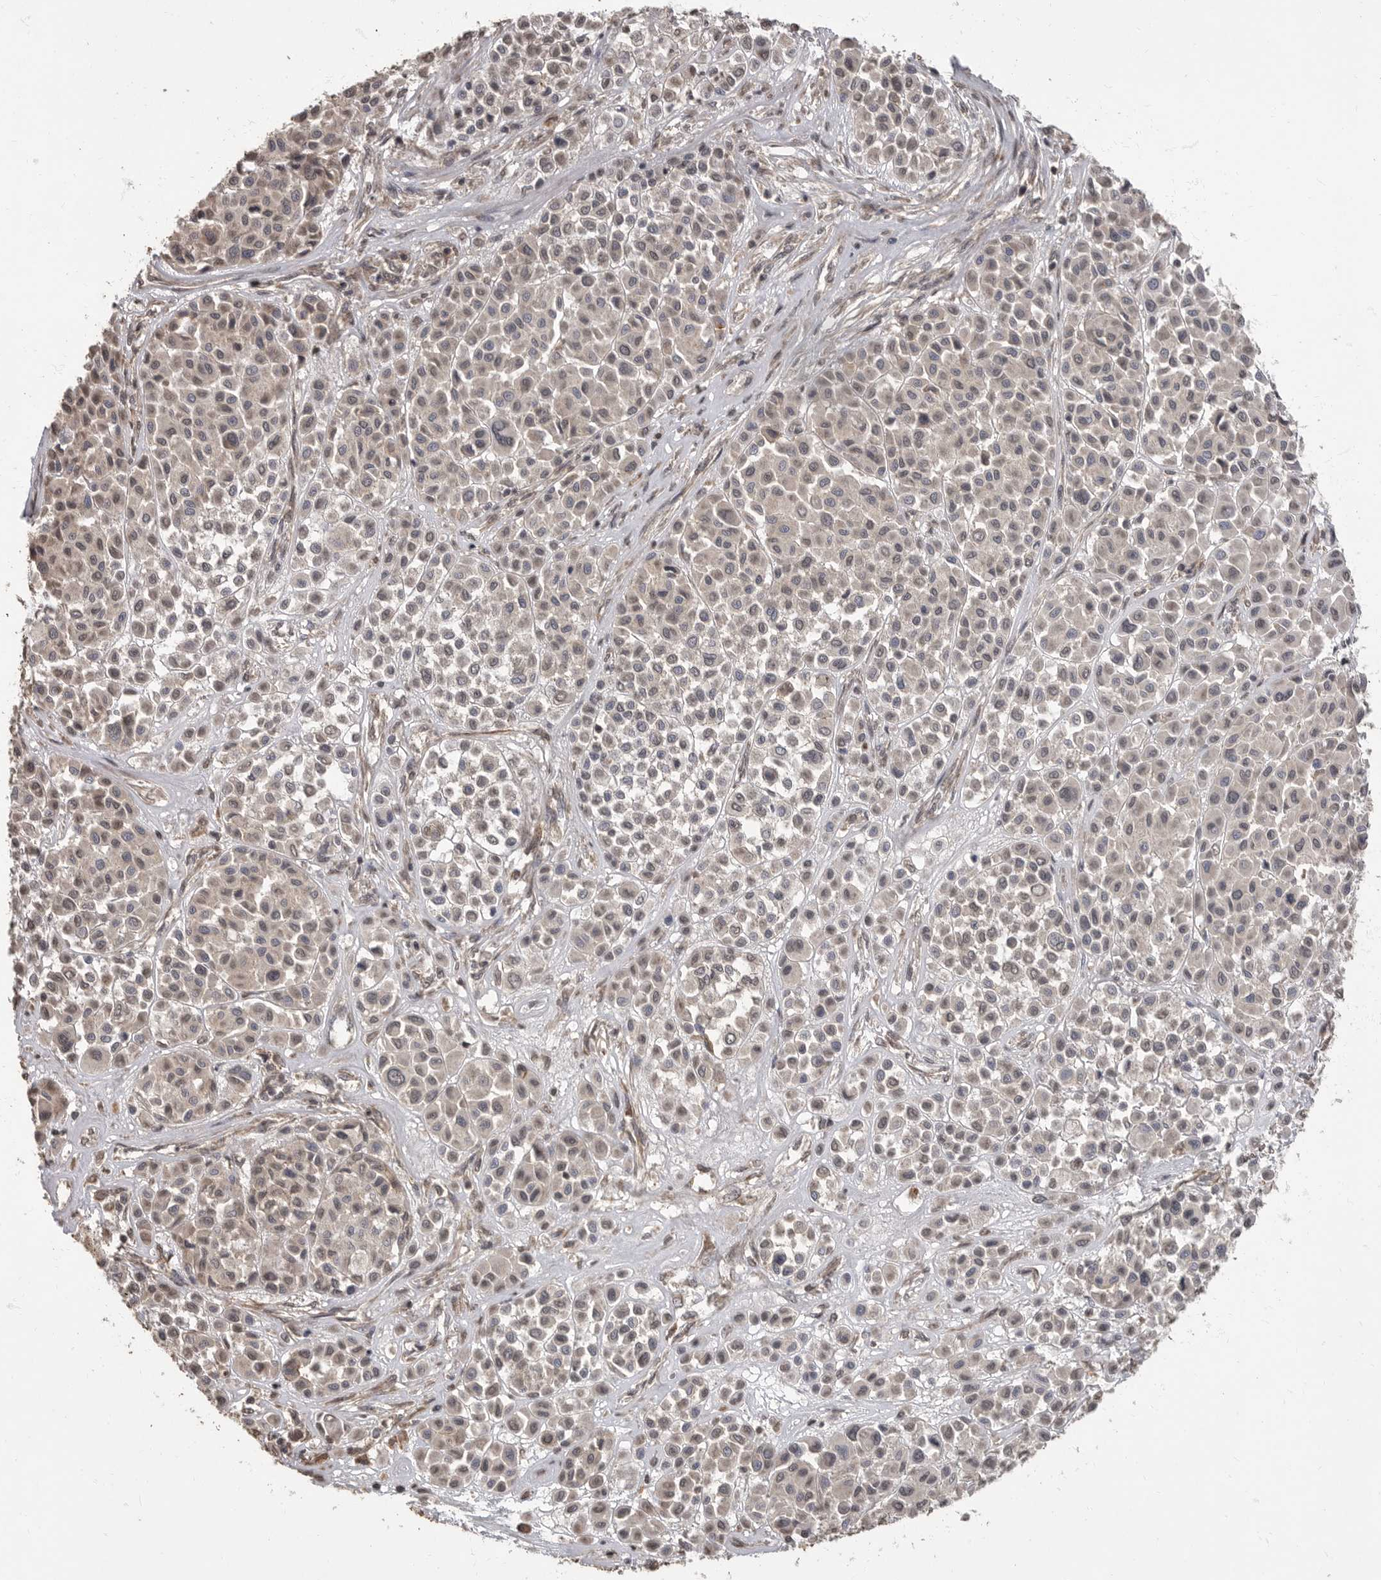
{"staining": {"intensity": "negative", "quantity": "none", "location": "none"}, "tissue": "melanoma", "cell_type": "Tumor cells", "image_type": "cancer", "snomed": [{"axis": "morphology", "description": "Malignant melanoma, Metastatic site"}, {"axis": "topography", "description": "Soft tissue"}], "caption": "Immunohistochemistry of human malignant melanoma (metastatic site) reveals no expression in tumor cells. (Immunohistochemistry, brightfield microscopy, high magnification).", "gene": "MAFG", "patient": {"sex": "male", "age": 41}}